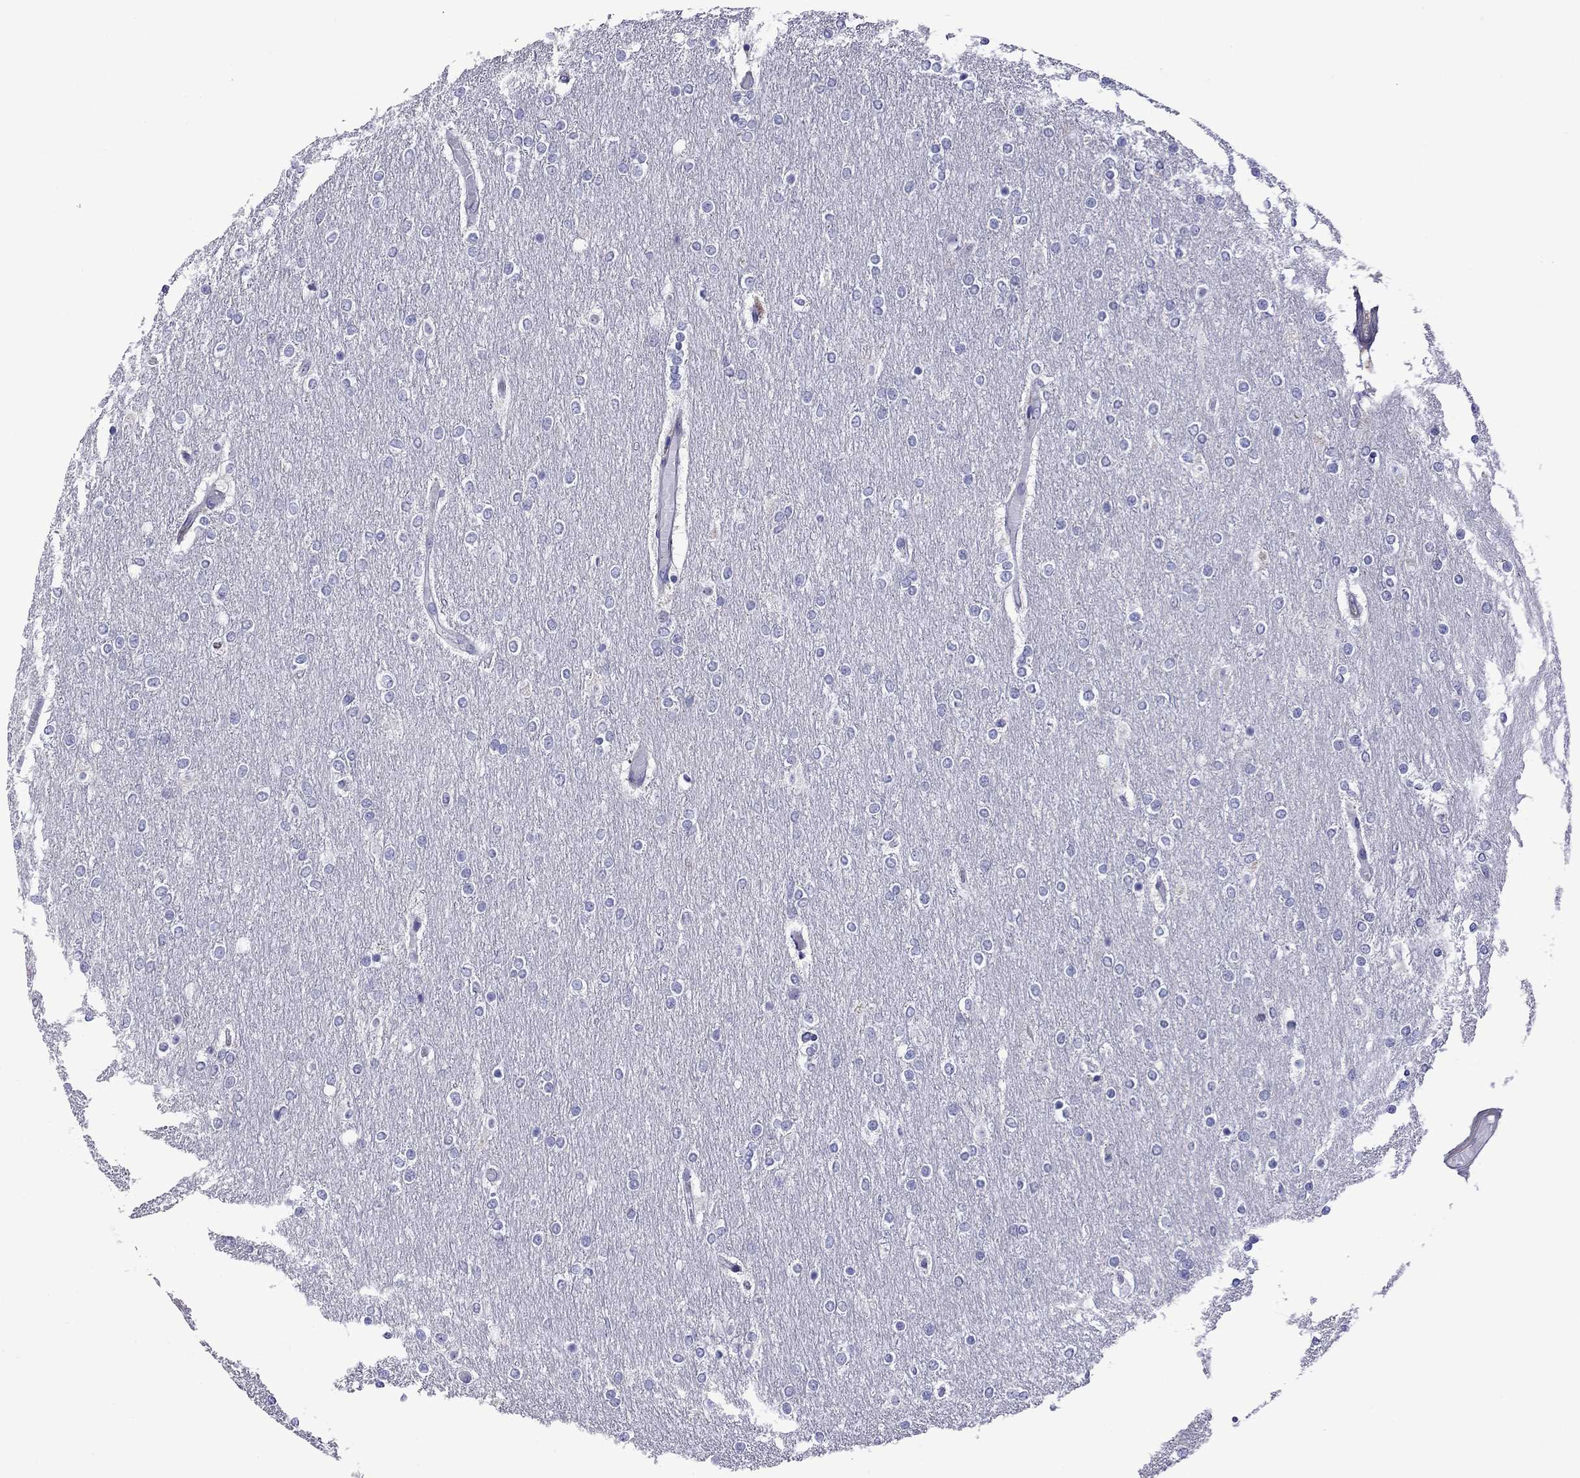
{"staining": {"intensity": "negative", "quantity": "none", "location": "none"}, "tissue": "glioma", "cell_type": "Tumor cells", "image_type": "cancer", "snomed": [{"axis": "morphology", "description": "Glioma, malignant, High grade"}, {"axis": "topography", "description": "Brain"}], "caption": "Immunohistochemical staining of human glioma displays no significant expression in tumor cells. (Stains: DAB (3,3'-diaminobenzidine) immunohistochemistry (IHC) with hematoxylin counter stain, Microscopy: brightfield microscopy at high magnification).", "gene": "STAR", "patient": {"sex": "female", "age": 61}}